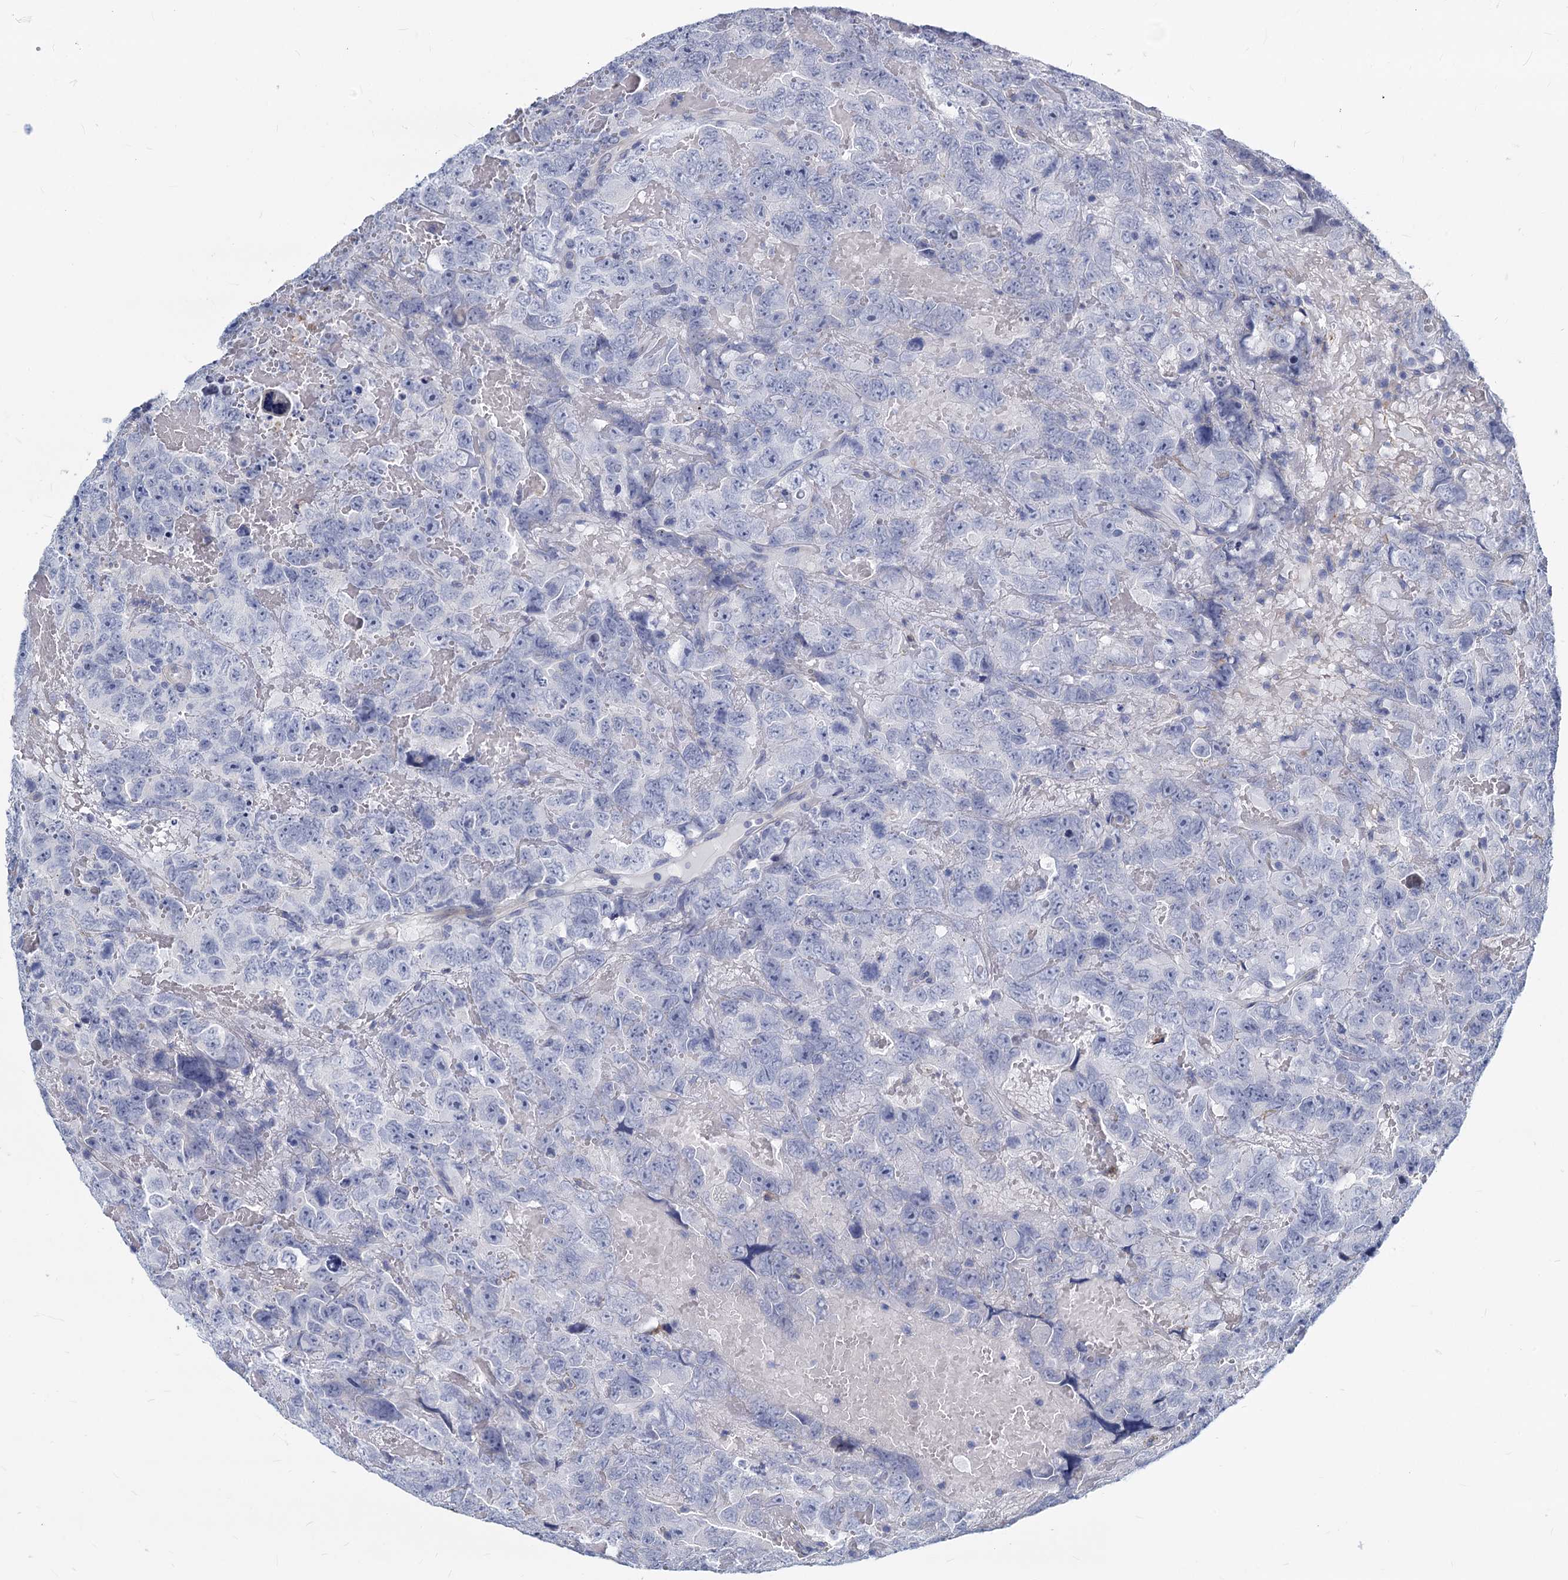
{"staining": {"intensity": "negative", "quantity": "none", "location": "none"}, "tissue": "testis cancer", "cell_type": "Tumor cells", "image_type": "cancer", "snomed": [{"axis": "morphology", "description": "Carcinoma, Embryonal, NOS"}, {"axis": "topography", "description": "Testis"}], "caption": "This histopathology image is of testis cancer (embryonal carcinoma) stained with immunohistochemistry (IHC) to label a protein in brown with the nuclei are counter-stained blue. There is no expression in tumor cells.", "gene": "GSTM3", "patient": {"sex": "male", "age": 45}}